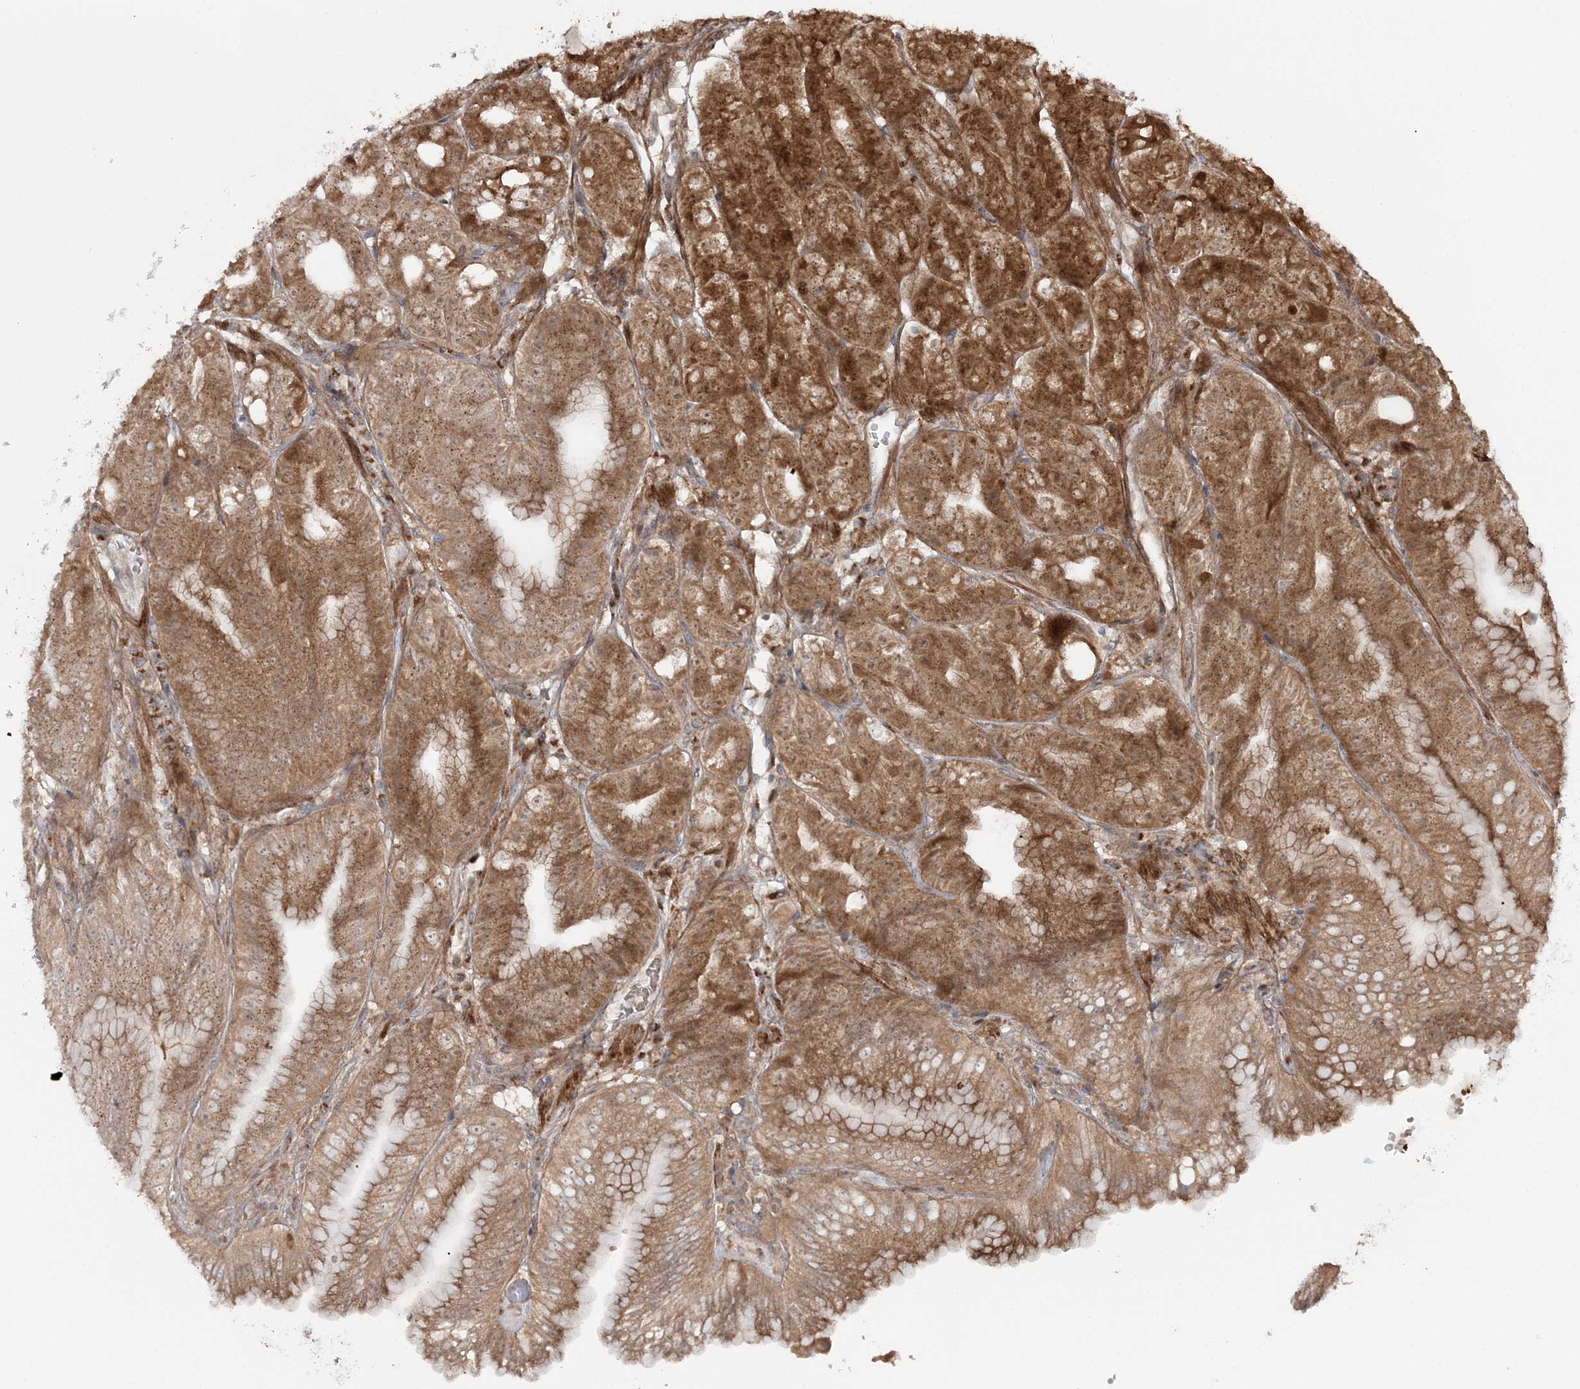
{"staining": {"intensity": "strong", "quantity": ">75%", "location": "cytoplasmic/membranous"}, "tissue": "stomach", "cell_type": "Glandular cells", "image_type": "normal", "snomed": [{"axis": "morphology", "description": "Normal tissue, NOS"}, {"axis": "topography", "description": "Stomach, upper"}, {"axis": "topography", "description": "Stomach, lower"}], "caption": "A high-resolution histopathology image shows immunohistochemistry staining of benign stomach, which exhibits strong cytoplasmic/membranous staining in approximately >75% of glandular cells.", "gene": "MOCS2", "patient": {"sex": "male", "age": 71}}